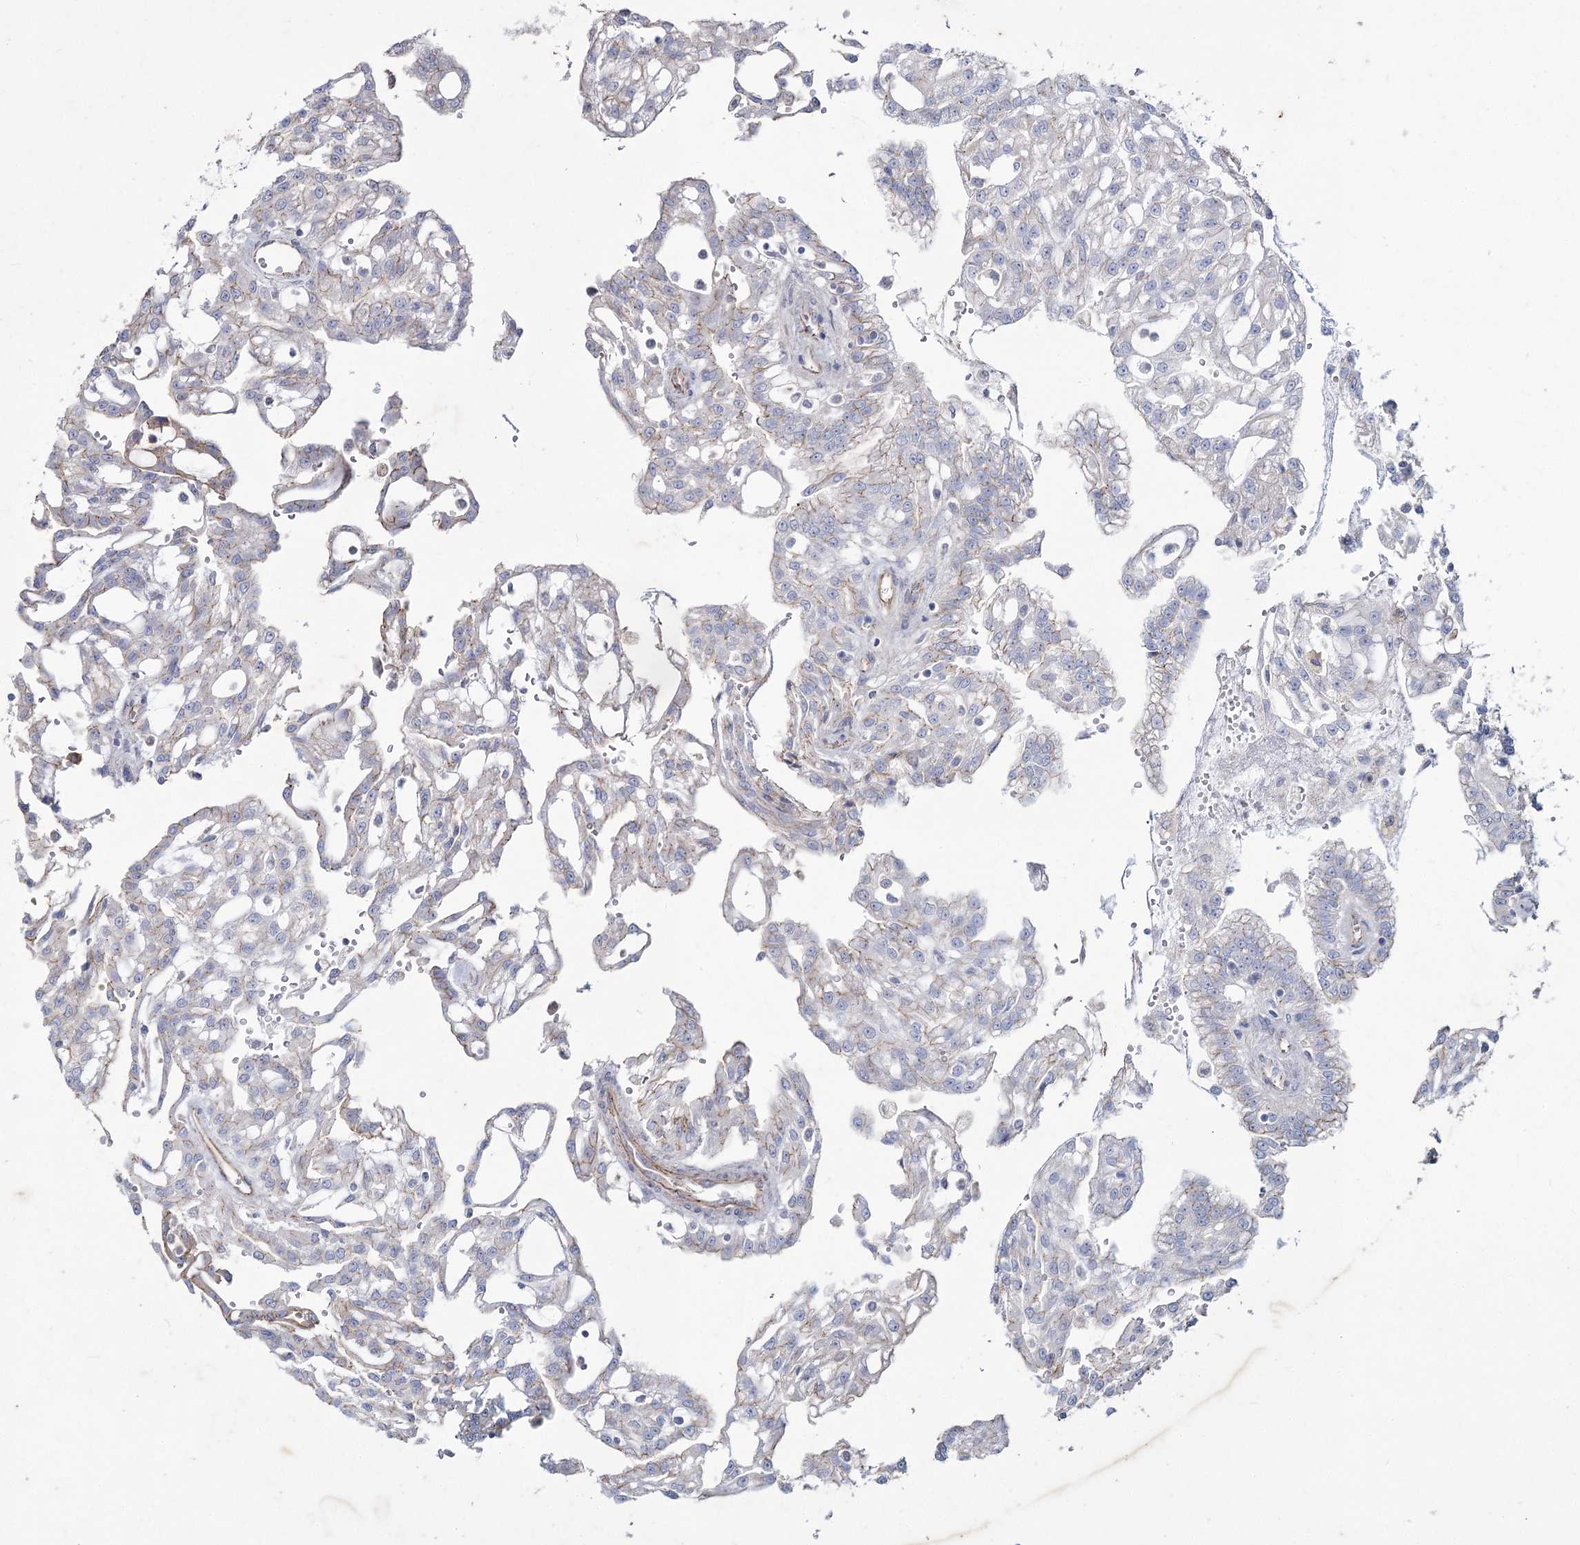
{"staining": {"intensity": "weak", "quantity": "<25%", "location": "cytoplasmic/membranous"}, "tissue": "renal cancer", "cell_type": "Tumor cells", "image_type": "cancer", "snomed": [{"axis": "morphology", "description": "Adenocarcinoma, NOS"}, {"axis": "topography", "description": "Kidney"}], "caption": "This is an immunohistochemistry (IHC) image of human renal adenocarcinoma. There is no staining in tumor cells.", "gene": "LDLRAD3", "patient": {"sex": "male", "age": 63}}